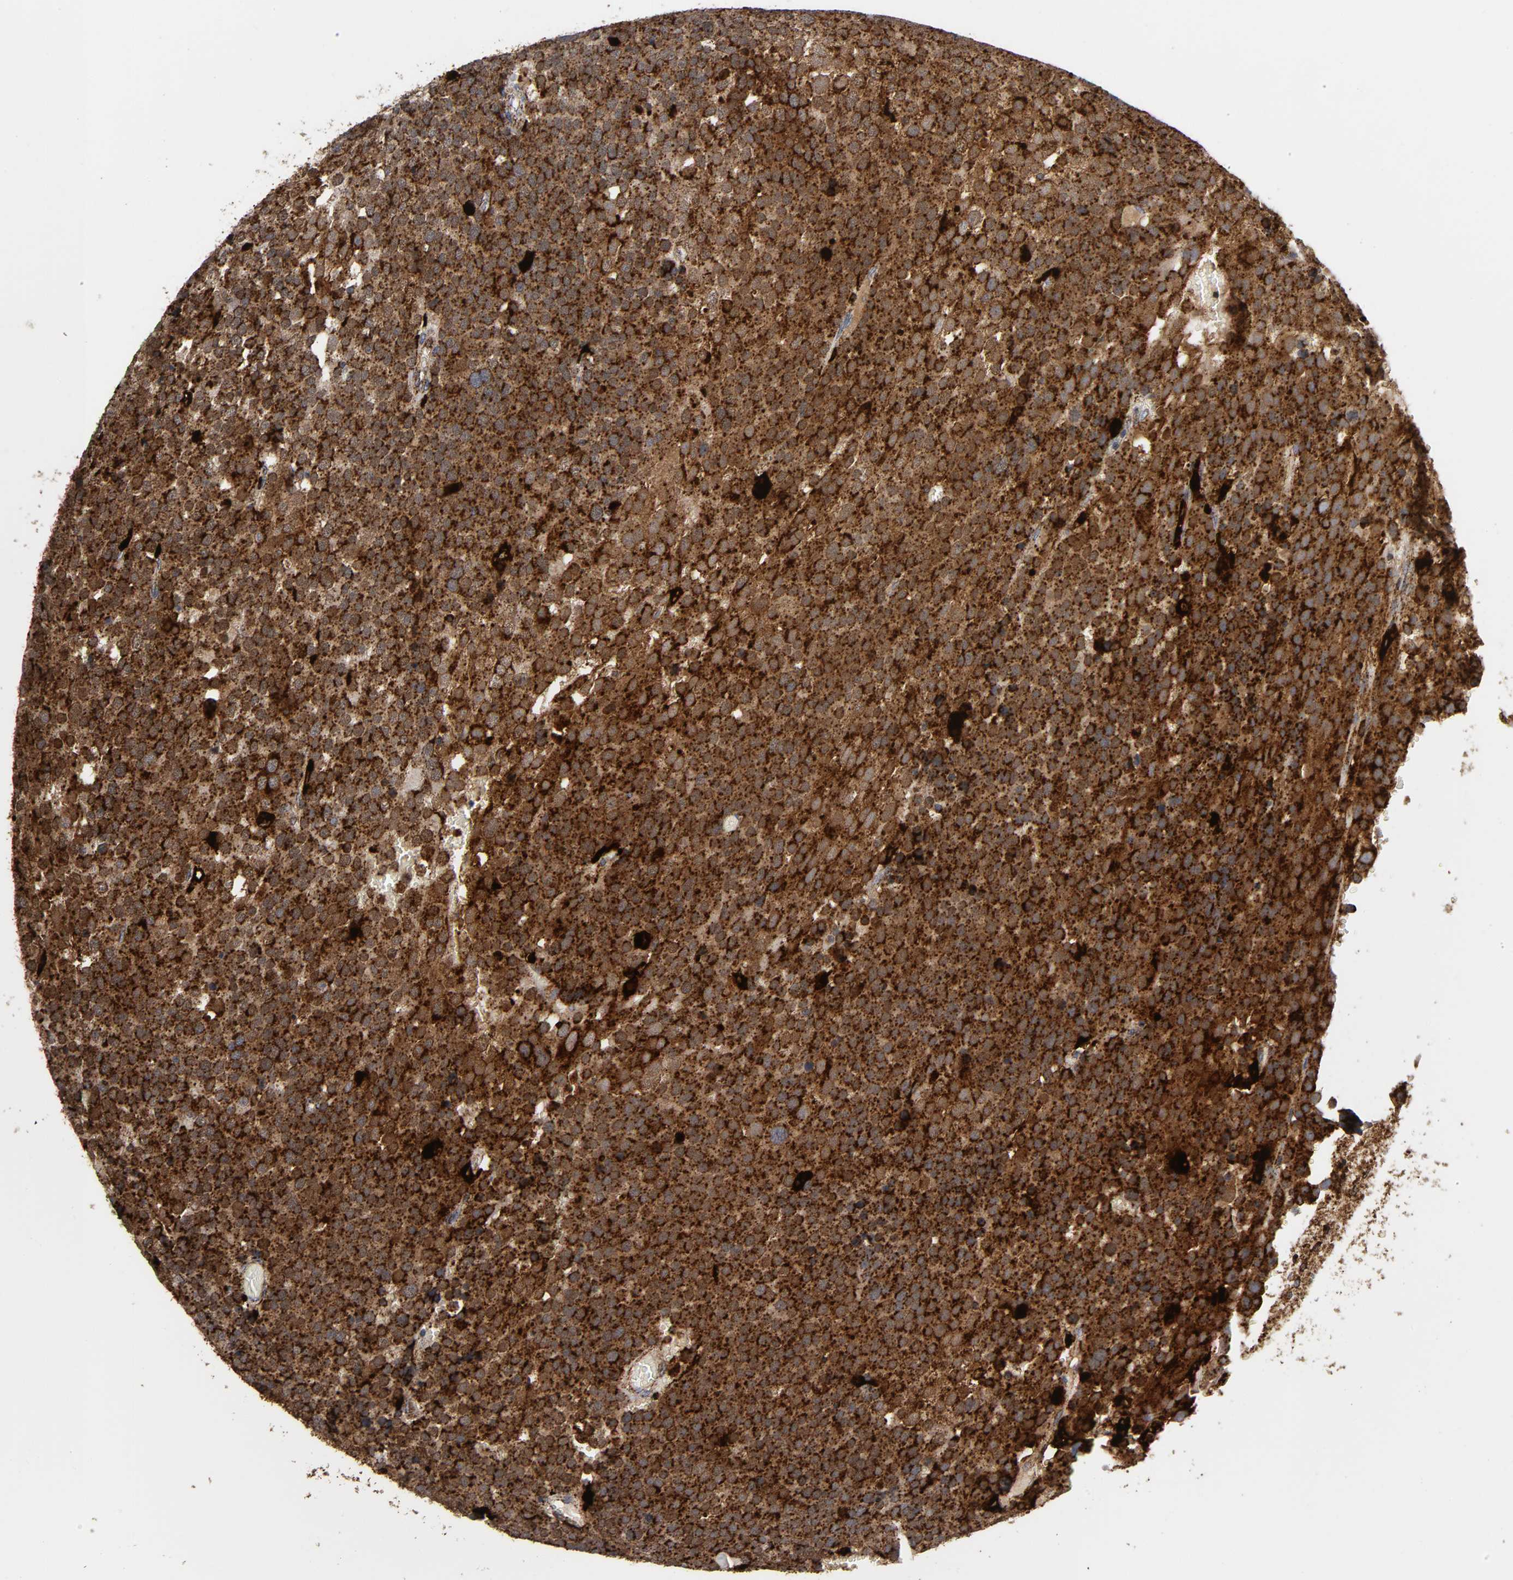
{"staining": {"intensity": "strong", "quantity": ">75%", "location": "cytoplasmic/membranous"}, "tissue": "testis cancer", "cell_type": "Tumor cells", "image_type": "cancer", "snomed": [{"axis": "morphology", "description": "Seminoma, NOS"}, {"axis": "topography", "description": "Testis"}], "caption": "Protein expression by IHC exhibits strong cytoplasmic/membranous positivity in about >75% of tumor cells in testis seminoma.", "gene": "PSAP", "patient": {"sex": "male", "age": 71}}